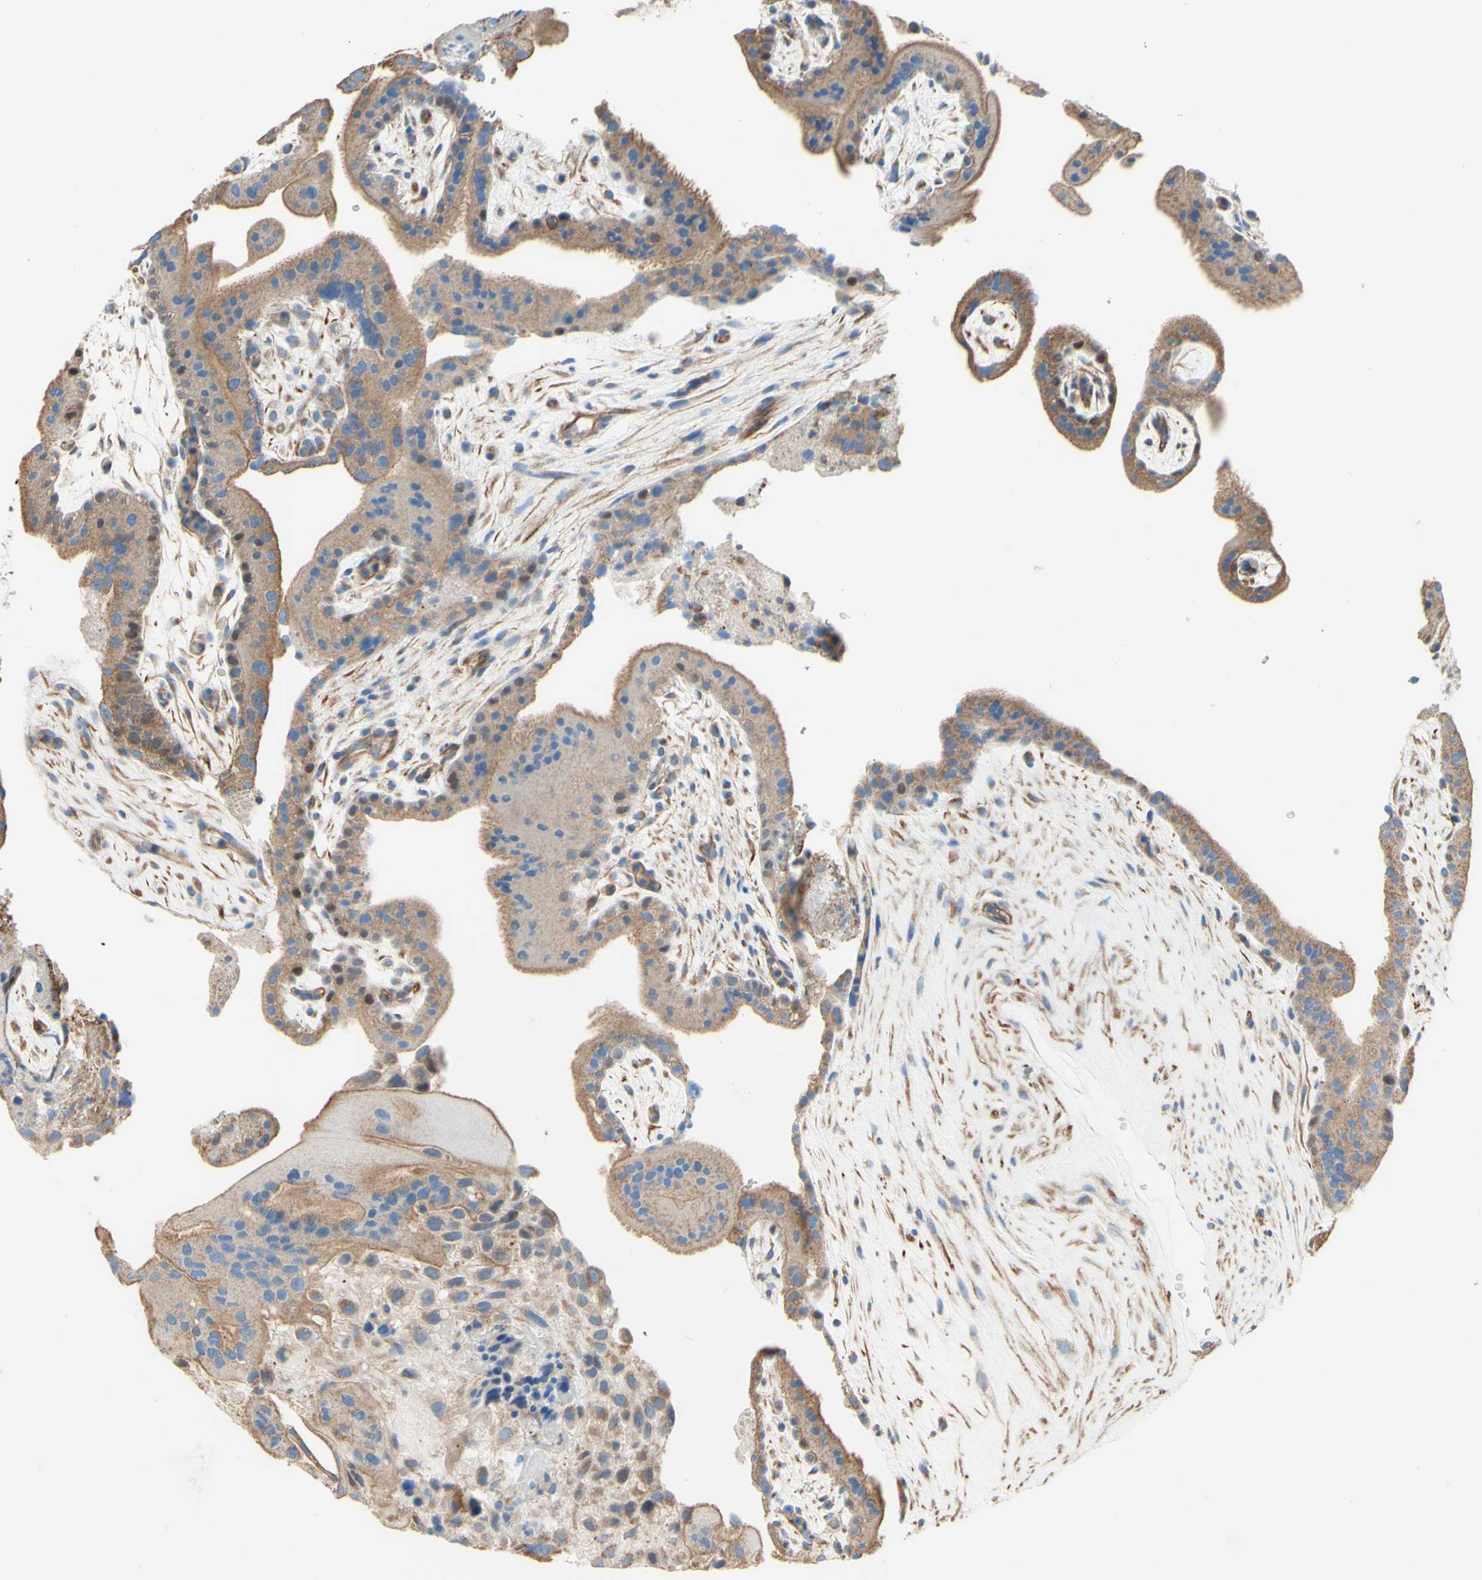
{"staining": {"intensity": "moderate", "quantity": ">75%", "location": "cytoplasmic/membranous"}, "tissue": "placenta", "cell_type": "Trophoblastic cells", "image_type": "normal", "snomed": [{"axis": "morphology", "description": "Normal tissue, NOS"}, {"axis": "topography", "description": "Placenta"}], "caption": "About >75% of trophoblastic cells in benign placenta exhibit moderate cytoplasmic/membranous protein positivity as visualized by brown immunohistochemical staining.", "gene": "ENDOD1", "patient": {"sex": "female", "age": 19}}